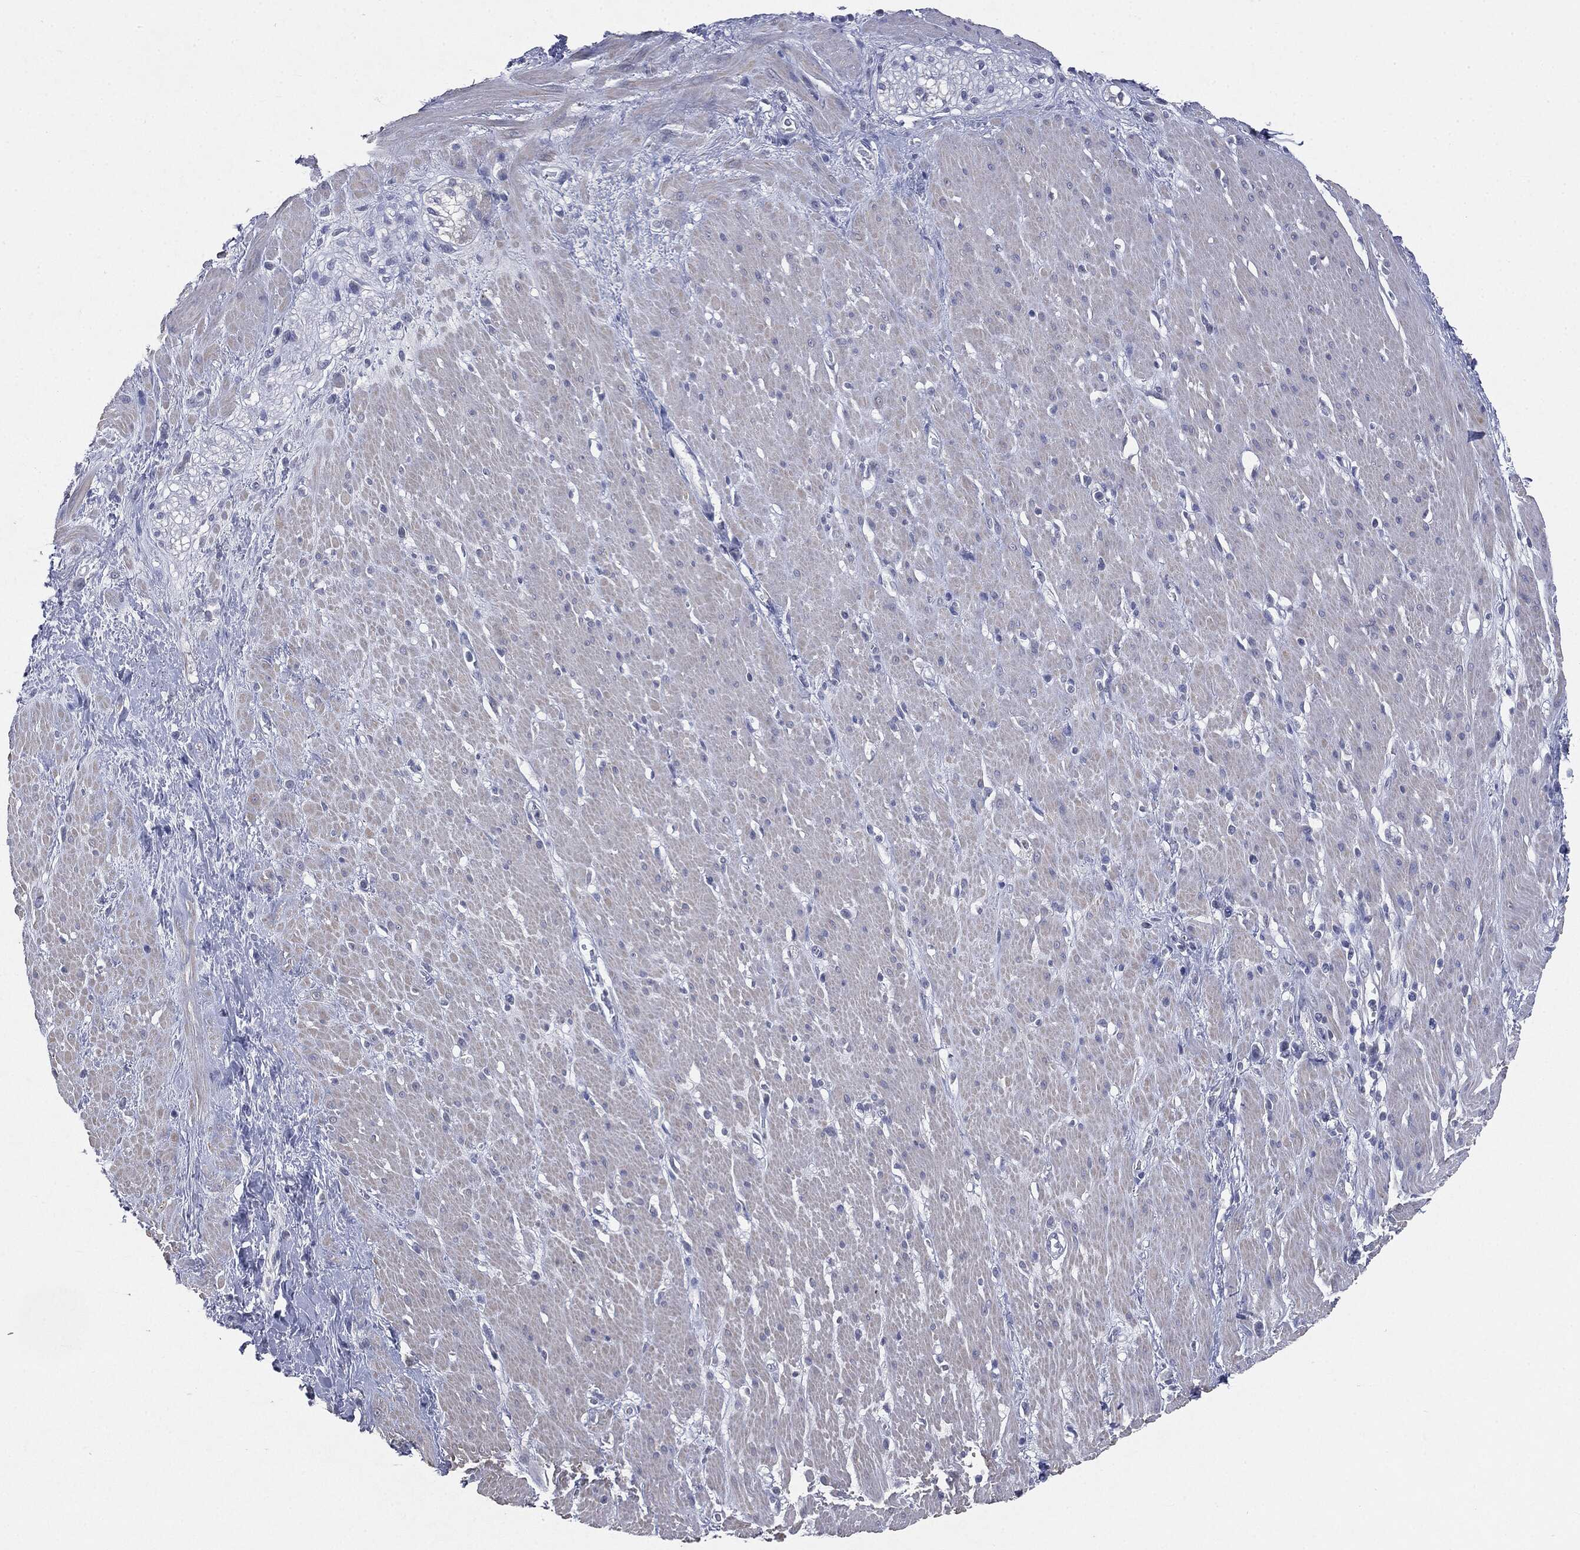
{"staining": {"intensity": "negative", "quantity": "none", "location": "none"}, "tissue": "smooth muscle", "cell_type": "Smooth muscle cells", "image_type": "normal", "snomed": [{"axis": "morphology", "description": "Normal tissue, NOS"}, {"axis": "topography", "description": "Soft tissue"}, {"axis": "topography", "description": "Smooth muscle"}], "caption": "IHC histopathology image of unremarkable smooth muscle: human smooth muscle stained with DAB (3,3'-diaminobenzidine) reveals no significant protein staining in smooth muscle cells.", "gene": "SLC2A2", "patient": {"sex": "male", "age": 72}}